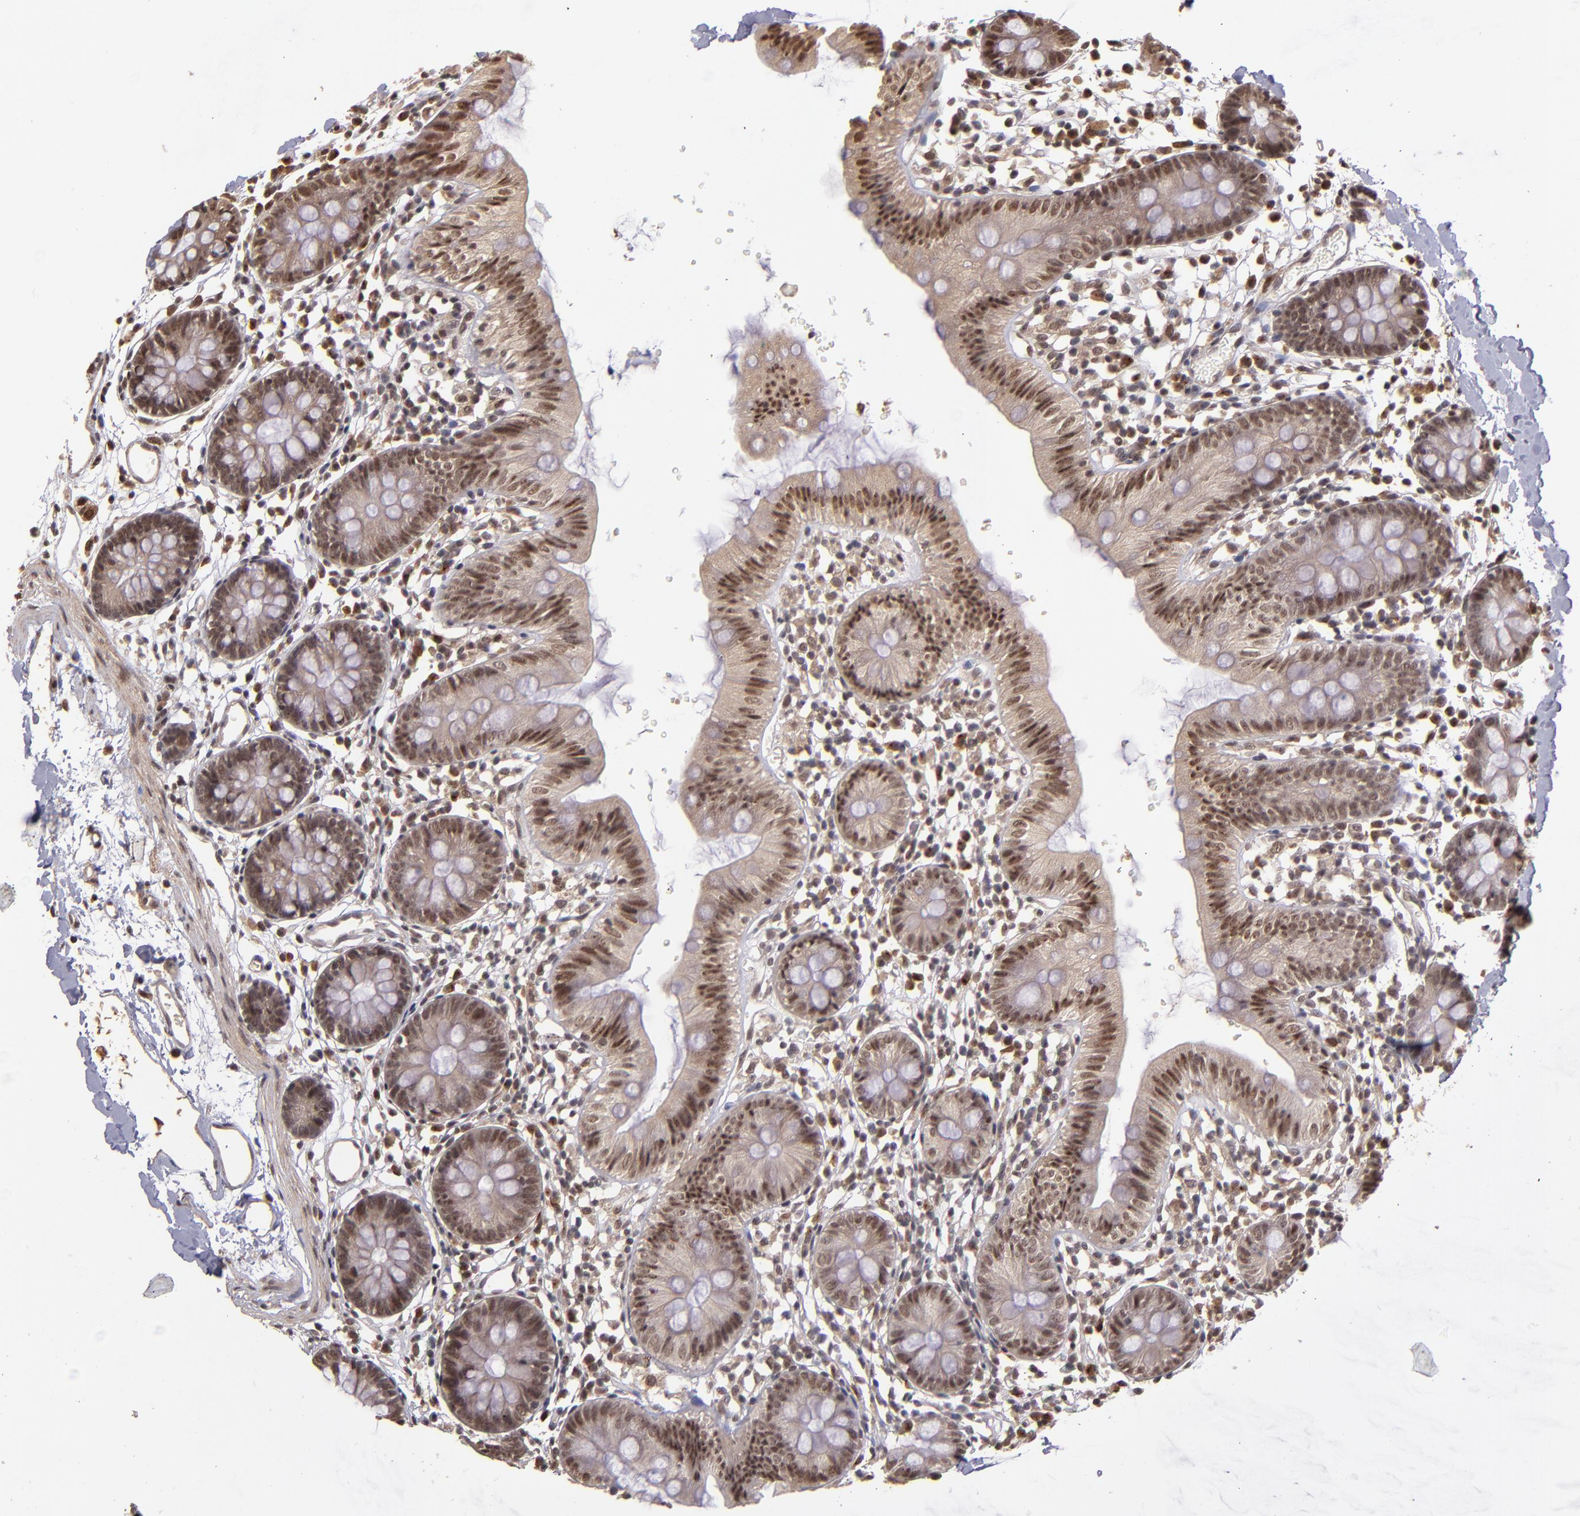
{"staining": {"intensity": "moderate", "quantity": ">75%", "location": "cytoplasmic/membranous"}, "tissue": "colon", "cell_type": "Endothelial cells", "image_type": "normal", "snomed": [{"axis": "morphology", "description": "Normal tissue, NOS"}, {"axis": "topography", "description": "Colon"}], "caption": "Brown immunohistochemical staining in normal colon displays moderate cytoplasmic/membranous expression in about >75% of endothelial cells.", "gene": "ABHD12B", "patient": {"sex": "male", "age": 14}}